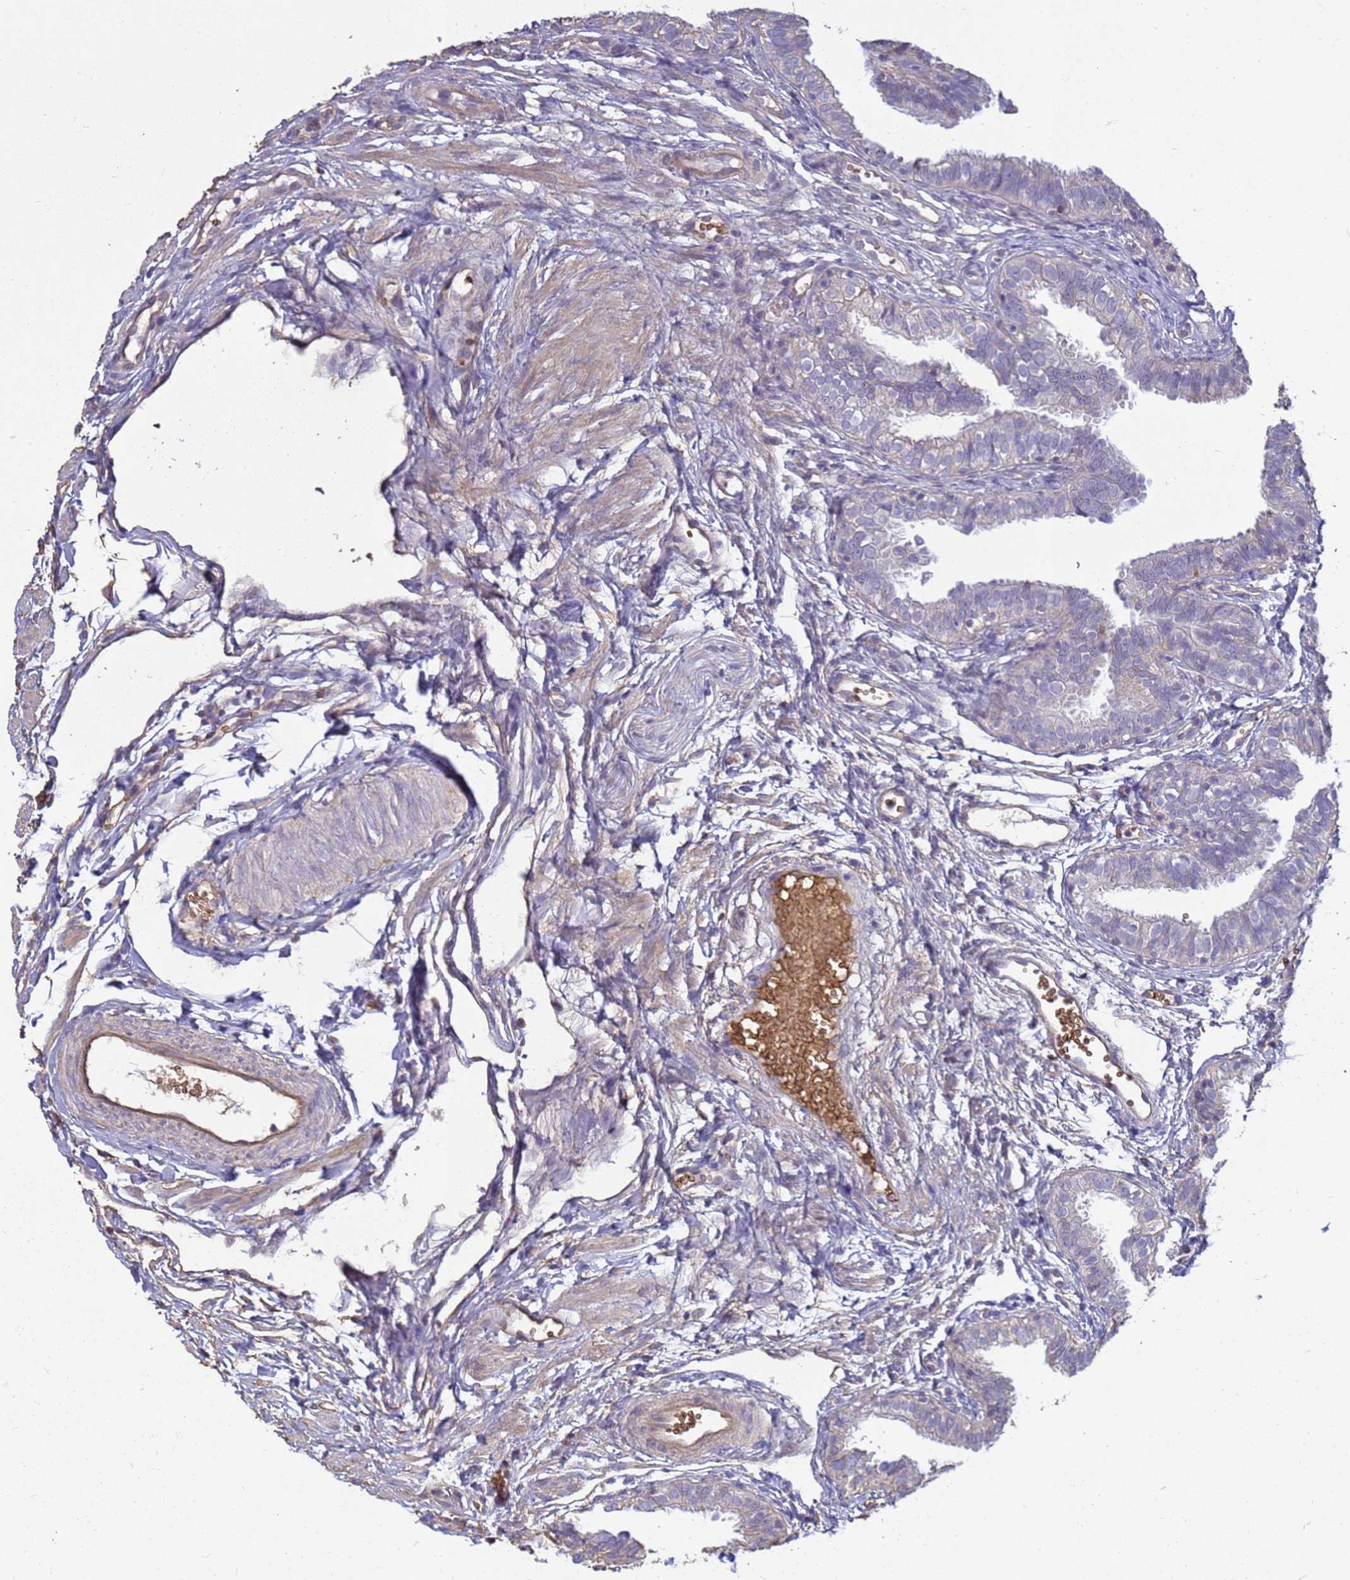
{"staining": {"intensity": "weak", "quantity": "<25%", "location": "cytoplasmic/membranous"}, "tissue": "fallopian tube", "cell_type": "Glandular cells", "image_type": "normal", "snomed": [{"axis": "morphology", "description": "Normal tissue, NOS"}, {"axis": "topography", "description": "Fallopian tube"}], "caption": "This is a photomicrograph of immunohistochemistry staining of unremarkable fallopian tube, which shows no expression in glandular cells.", "gene": "SGIP1", "patient": {"sex": "female", "age": 35}}